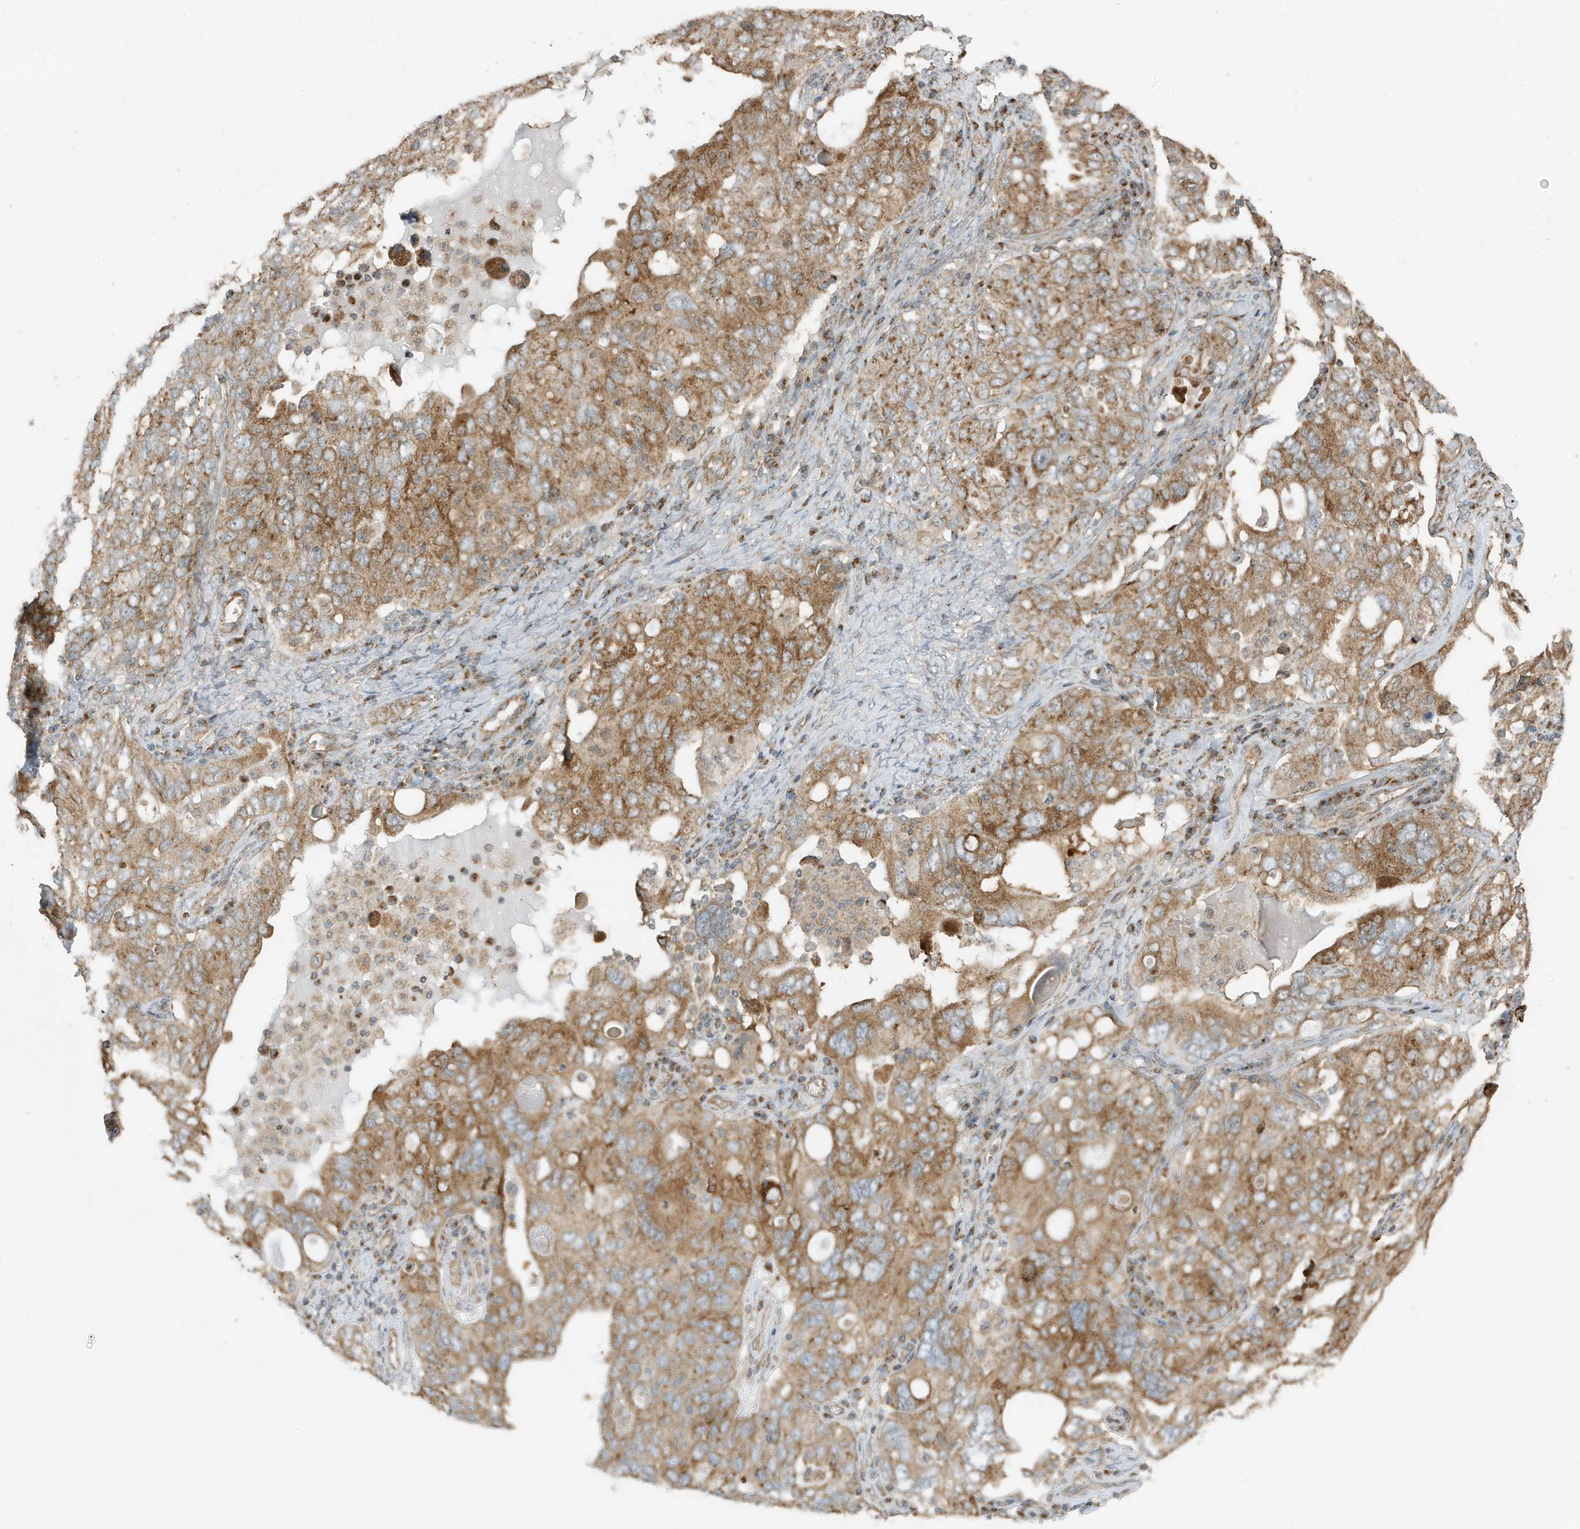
{"staining": {"intensity": "moderate", "quantity": ">75%", "location": "cytoplasmic/membranous"}, "tissue": "ovarian cancer", "cell_type": "Tumor cells", "image_type": "cancer", "snomed": [{"axis": "morphology", "description": "Carcinoma, endometroid"}, {"axis": "topography", "description": "Ovary"}], "caption": "A brown stain highlights moderate cytoplasmic/membranous positivity of a protein in human ovarian cancer (endometroid carcinoma) tumor cells.", "gene": "GOLGA4", "patient": {"sex": "female", "age": 62}}